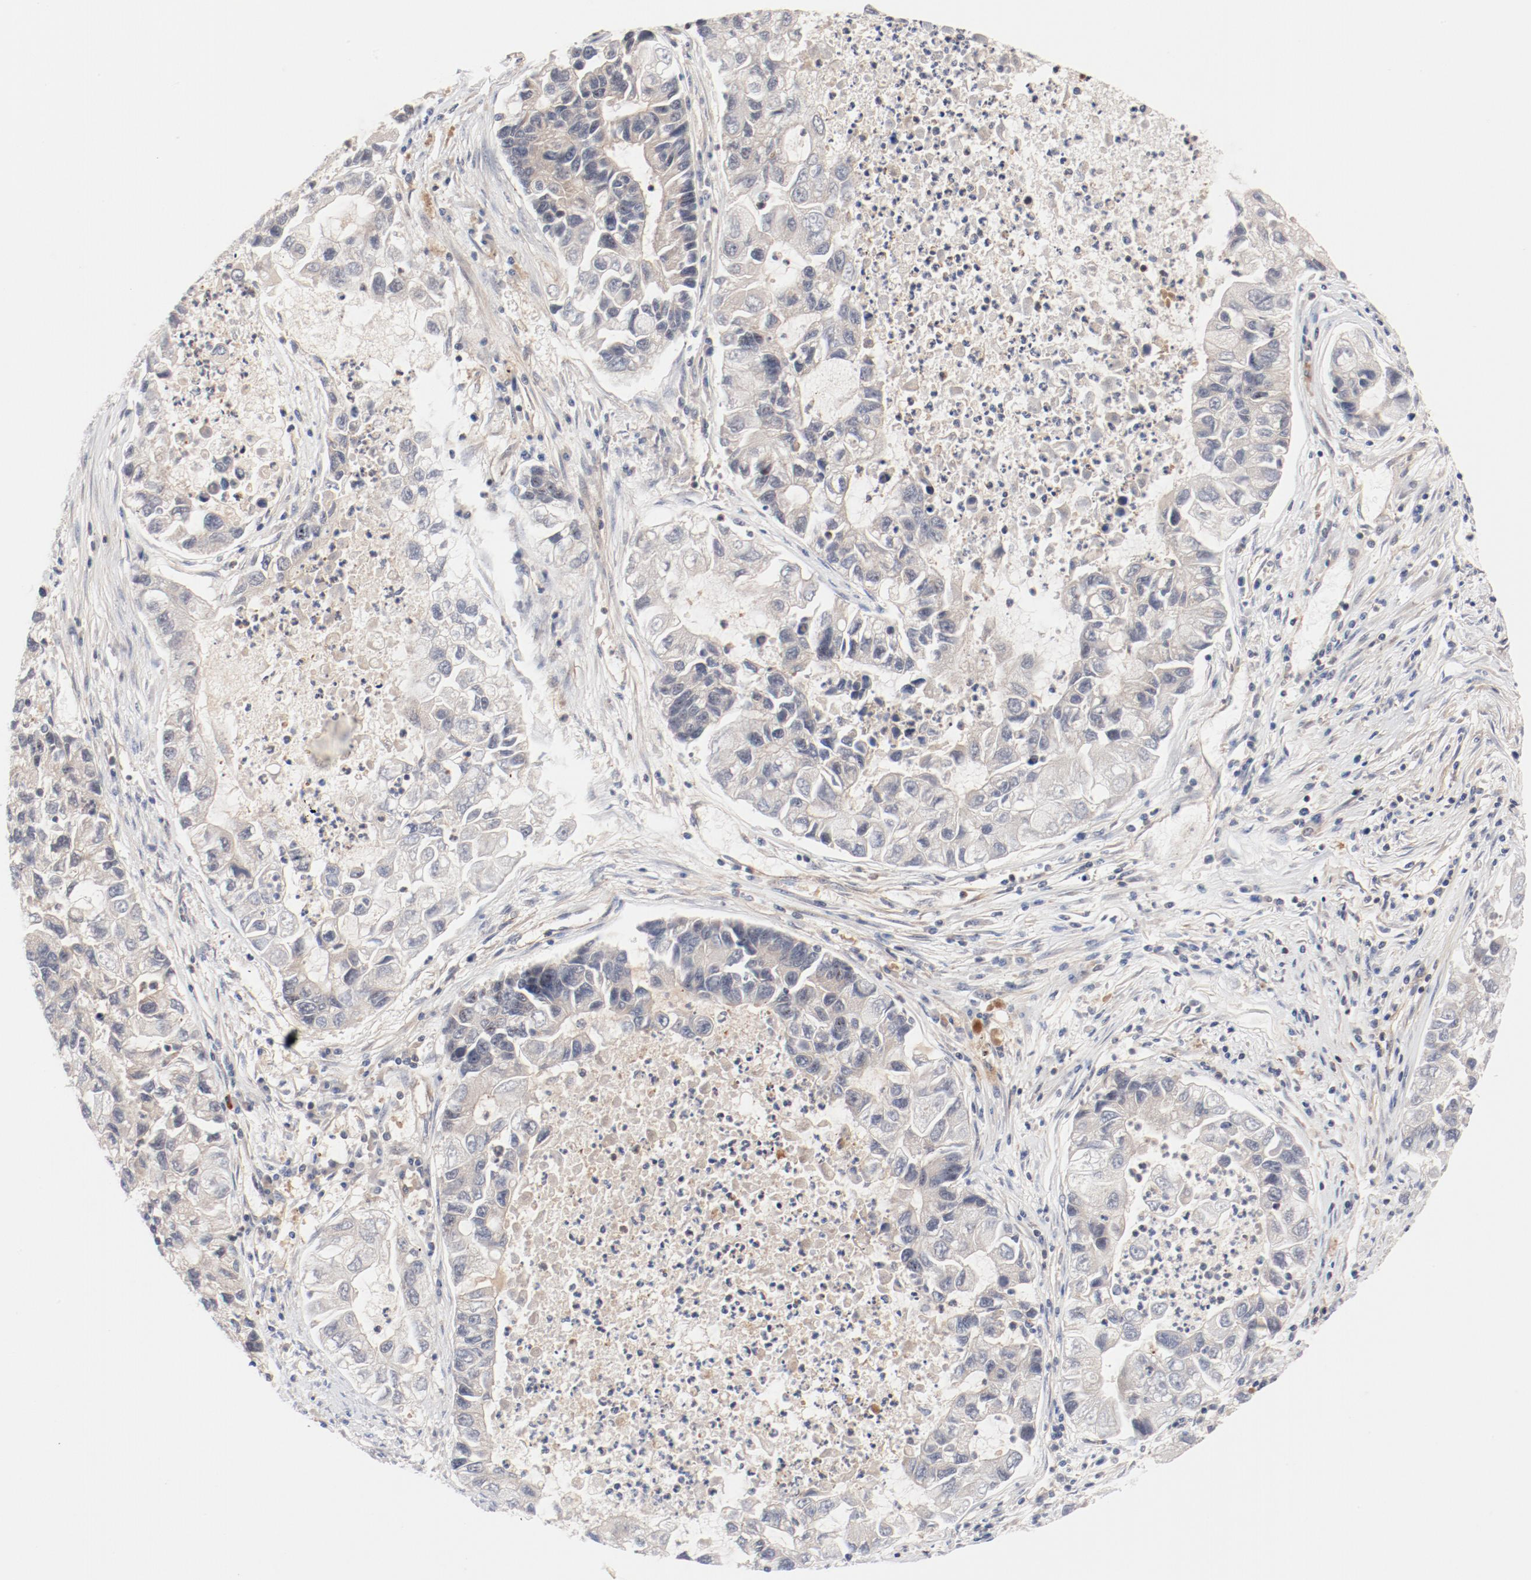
{"staining": {"intensity": "weak", "quantity": "25%-75%", "location": "cytoplasmic/membranous"}, "tissue": "lung cancer", "cell_type": "Tumor cells", "image_type": "cancer", "snomed": [{"axis": "morphology", "description": "Adenocarcinoma, NOS"}, {"axis": "topography", "description": "Lung"}], "caption": "This micrograph reveals immunohistochemistry staining of human lung cancer (adenocarcinoma), with low weak cytoplasmic/membranous expression in approximately 25%-75% of tumor cells.", "gene": "ZNF267", "patient": {"sex": "female", "age": 51}}